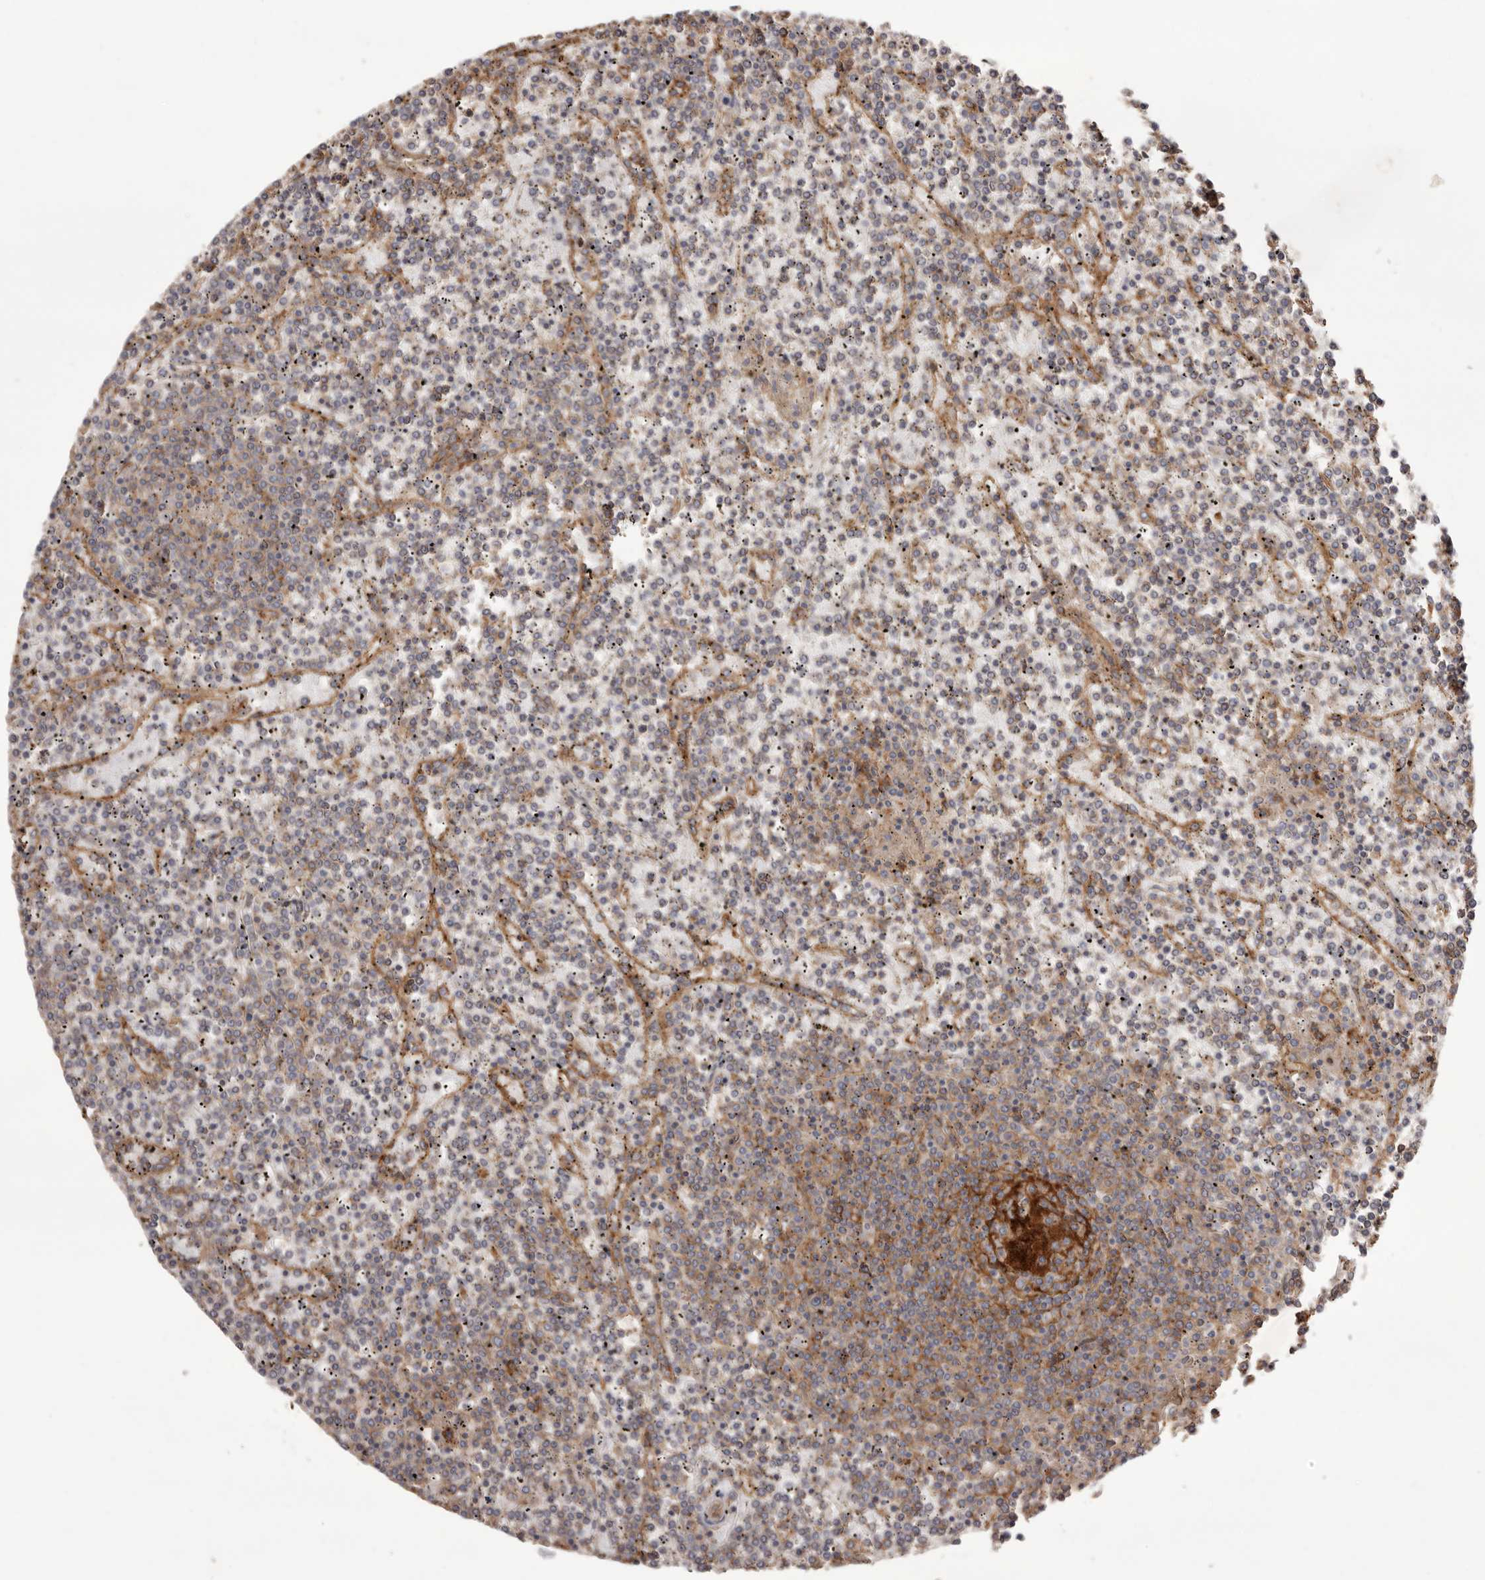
{"staining": {"intensity": "weak", "quantity": "<25%", "location": "cytoplasmic/membranous"}, "tissue": "lymphoma", "cell_type": "Tumor cells", "image_type": "cancer", "snomed": [{"axis": "morphology", "description": "Malignant lymphoma, non-Hodgkin's type, Low grade"}, {"axis": "topography", "description": "Spleen"}], "caption": "Low-grade malignant lymphoma, non-Hodgkin's type stained for a protein using immunohistochemistry exhibits no positivity tumor cells.", "gene": "MMACHC", "patient": {"sex": "female", "age": 19}}